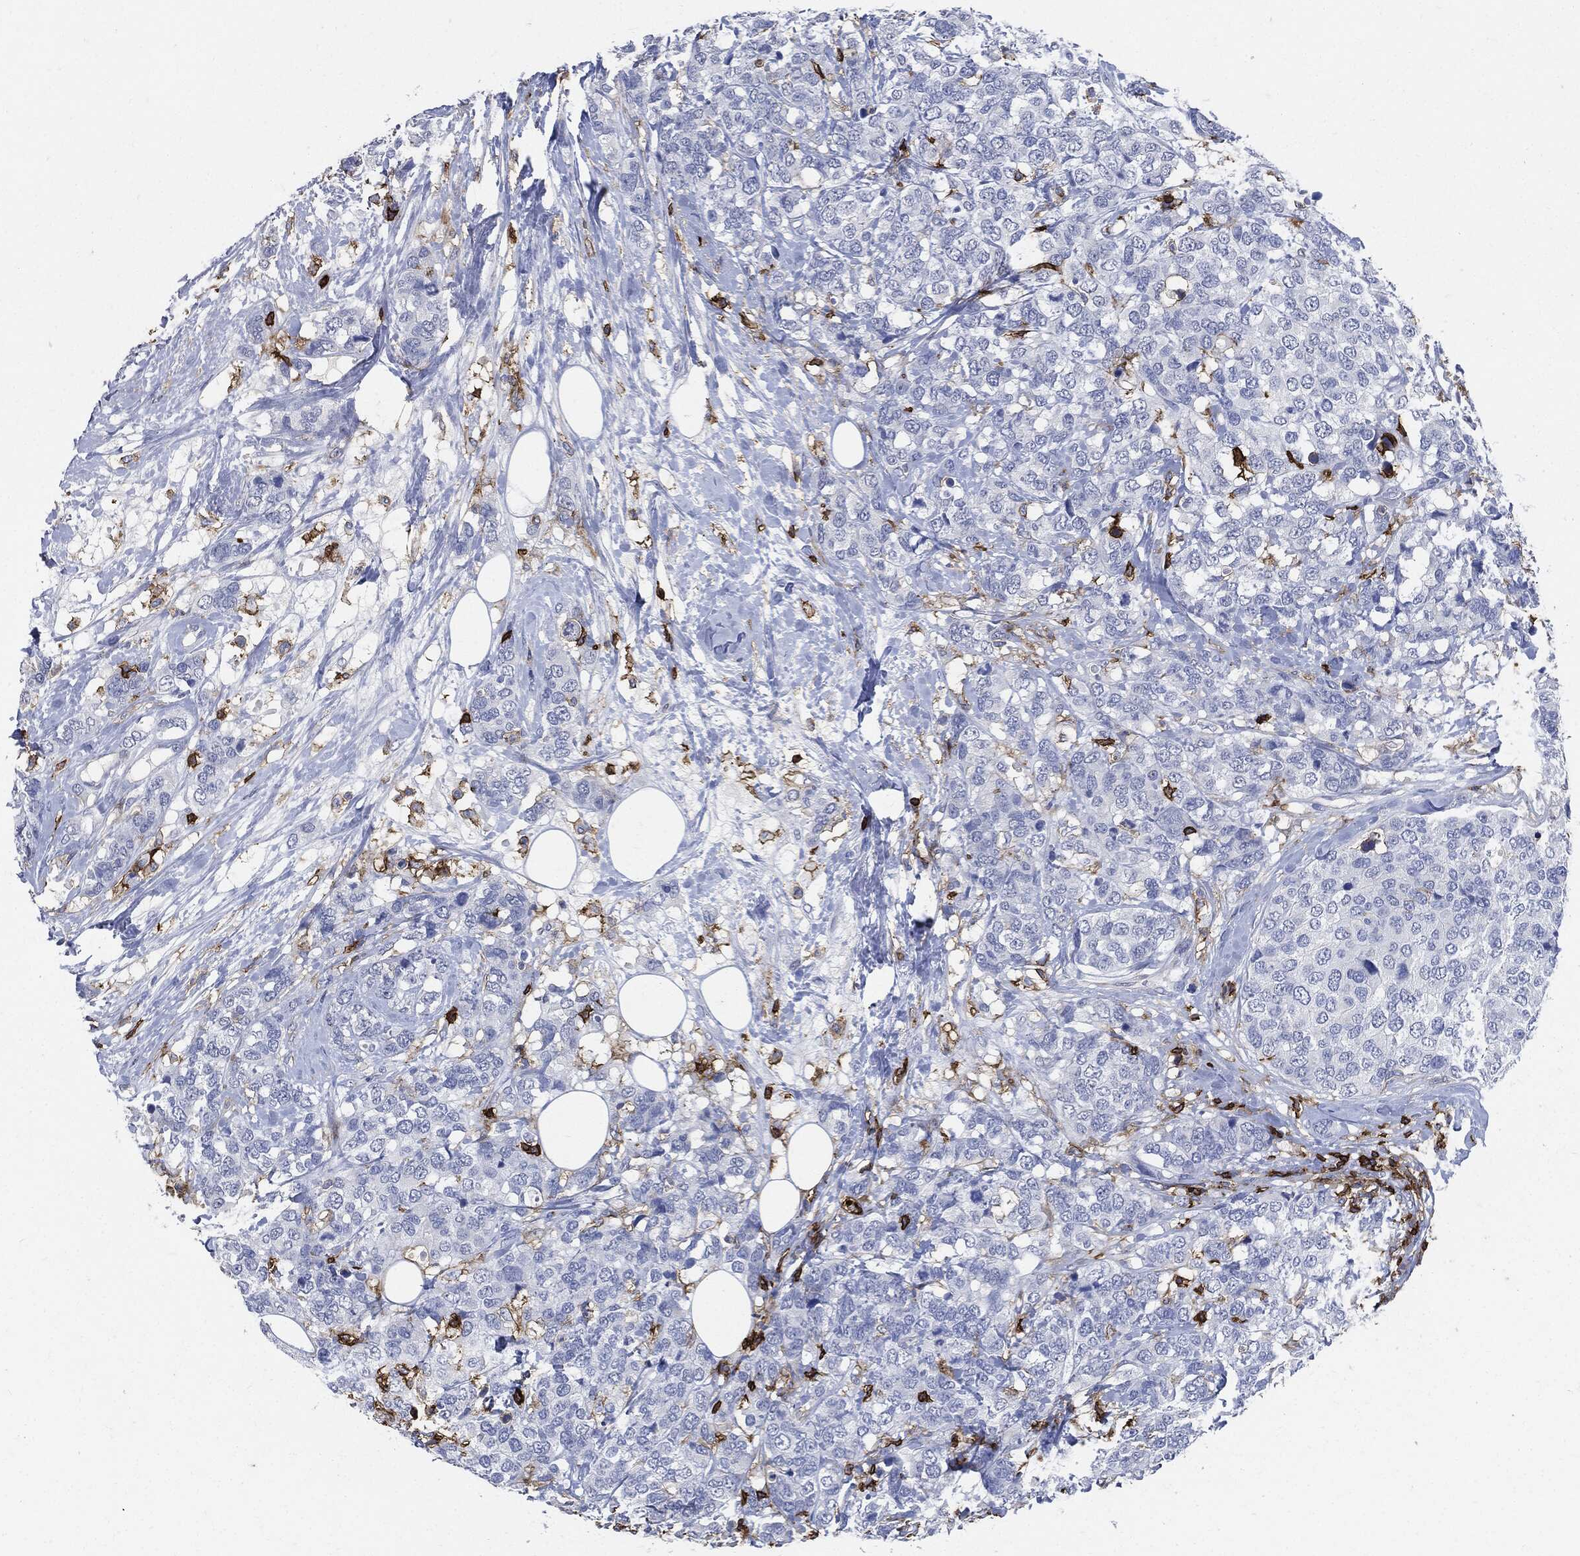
{"staining": {"intensity": "negative", "quantity": "none", "location": "none"}, "tissue": "breast cancer", "cell_type": "Tumor cells", "image_type": "cancer", "snomed": [{"axis": "morphology", "description": "Lobular carcinoma"}, {"axis": "topography", "description": "Breast"}], "caption": "Tumor cells are negative for brown protein staining in lobular carcinoma (breast).", "gene": "PTPRC", "patient": {"sex": "female", "age": 59}}